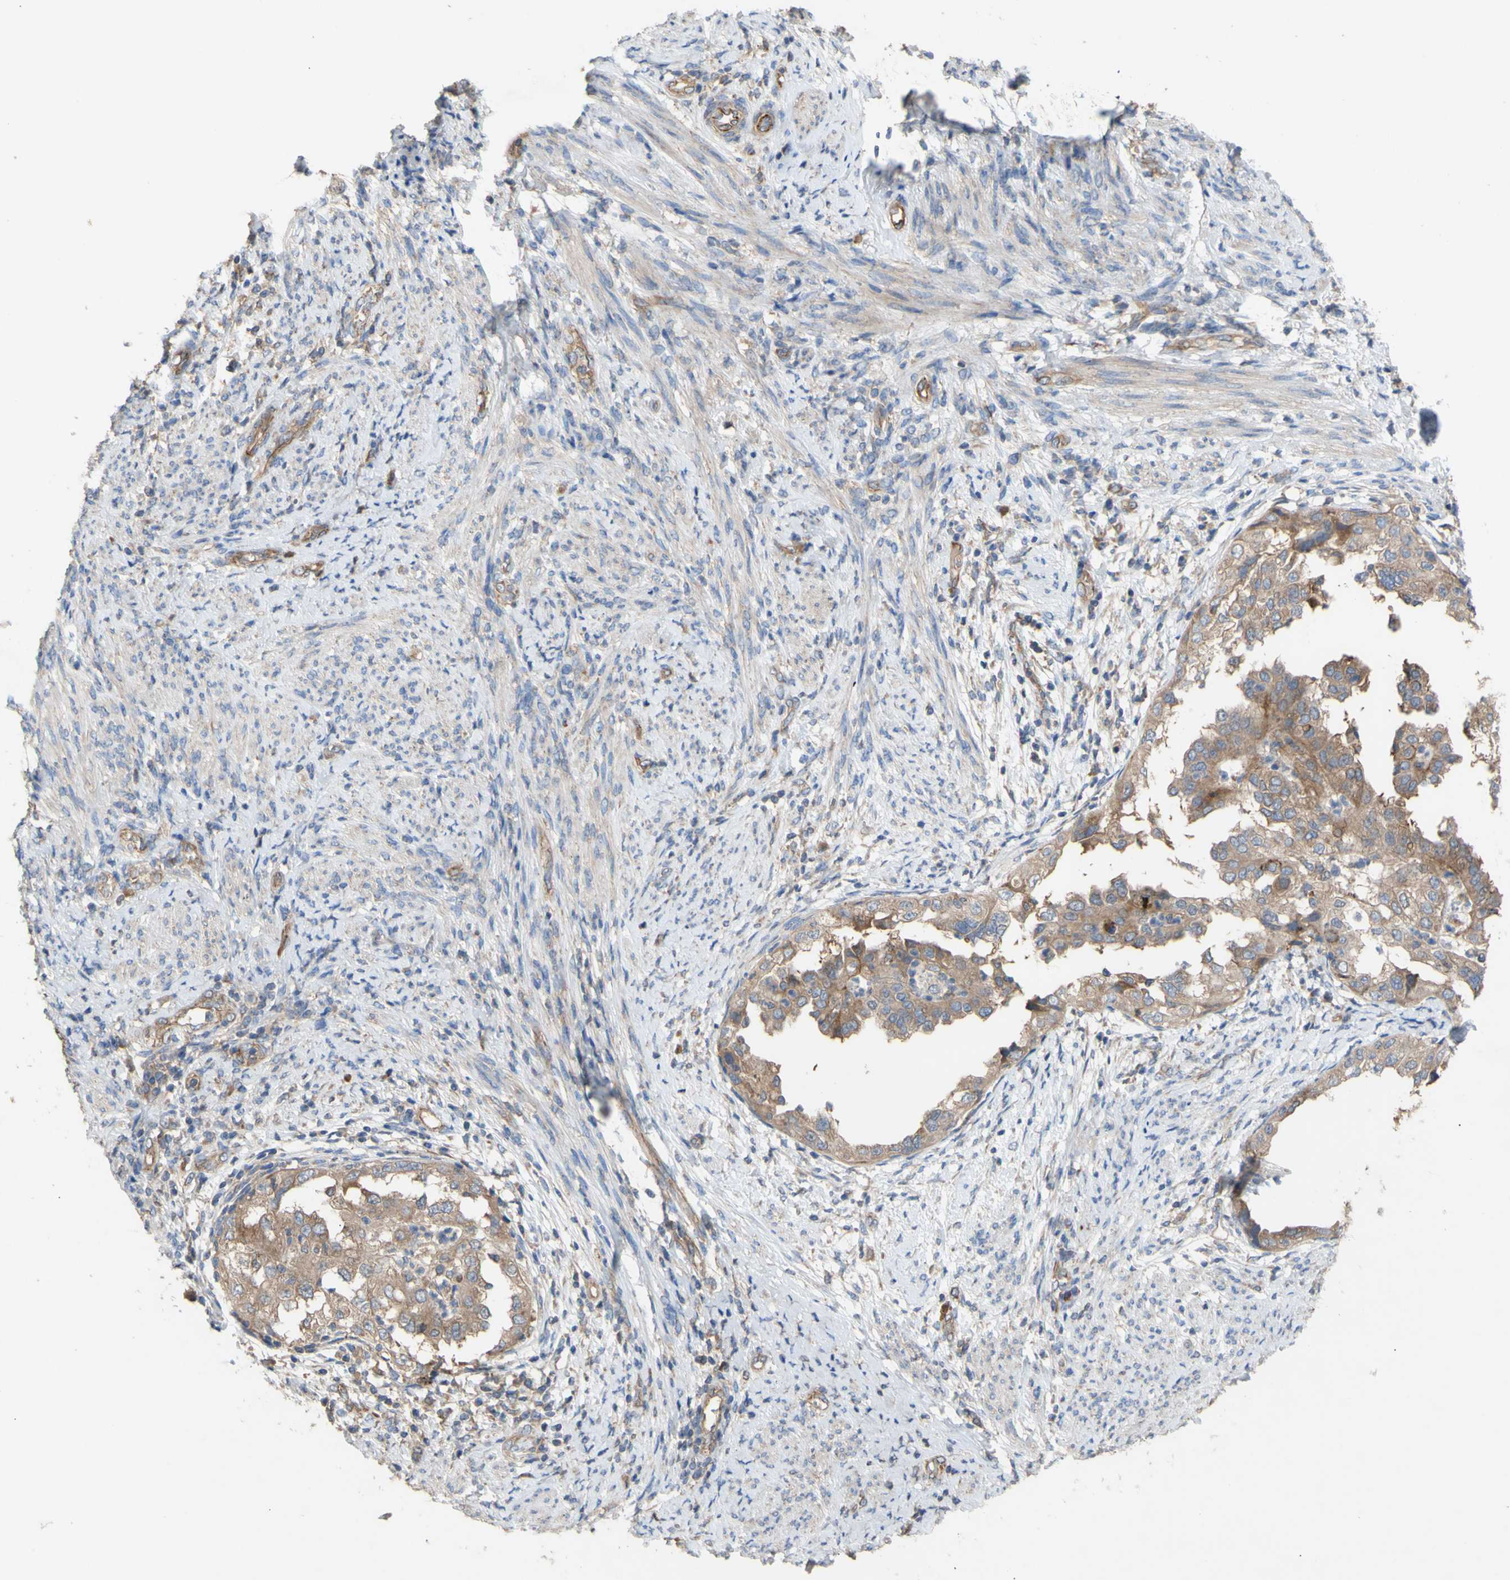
{"staining": {"intensity": "moderate", "quantity": ">75%", "location": "cytoplasmic/membranous"}, "tissue": "endometrial cancer", "cell_type": "Tumor cells", "image_type": "cancer", "snomed": [{"axis": "morphology", "description": "Adenocarcinoma, NOS"}, {"axis": "topography", "description": "Endometrium"}], "caption": "Protein staining reveals moderate cytoplasmic/membranous expression in about >75% of tumor cells in endometrial adenocarcinoma.", "gene": "EIF2S3", "patient": {"sex": "female", "age": 85}}